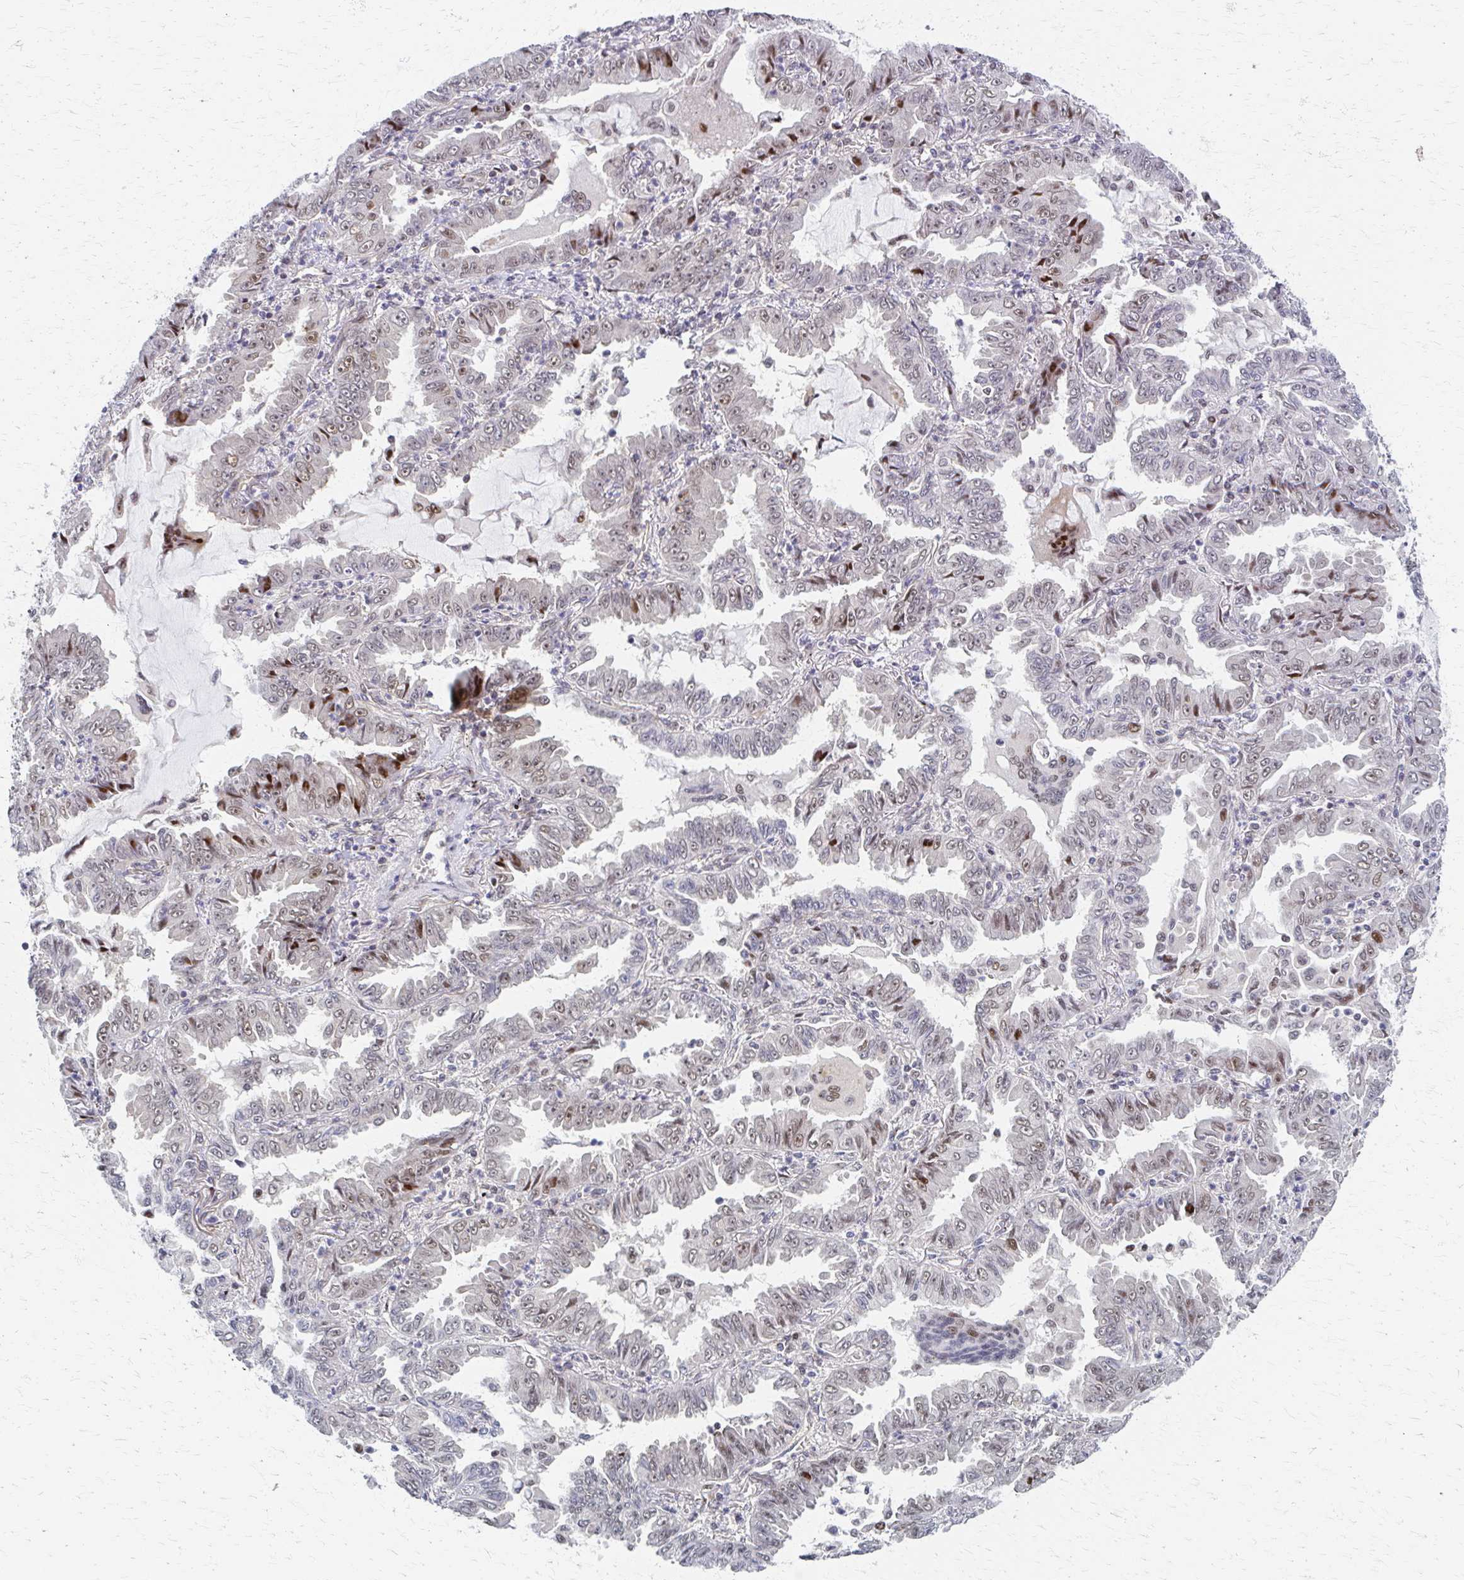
{"staining": {"intensity": "weak", "quantity": ">75%", "location": "nuclear"}, "tissue": "lung cancer", "cell_type": "Tumor cells", "image_type": "cancer", "snomed": [{"axis": "morphology", "description": "Adenocarcinoma, NOS"}, {"axis": "topography", "description": "Lung"}], "caption": "Immunohistochemical staining of lung adenocarcinoma displays low levels of weak nuclear protein positivity in about >75% of tumor cells. (DAB = brown stain, brightfield microscopy at high magnification).", "gene": "PSMD7", "patient": {"sex": "female", "age": 52}}